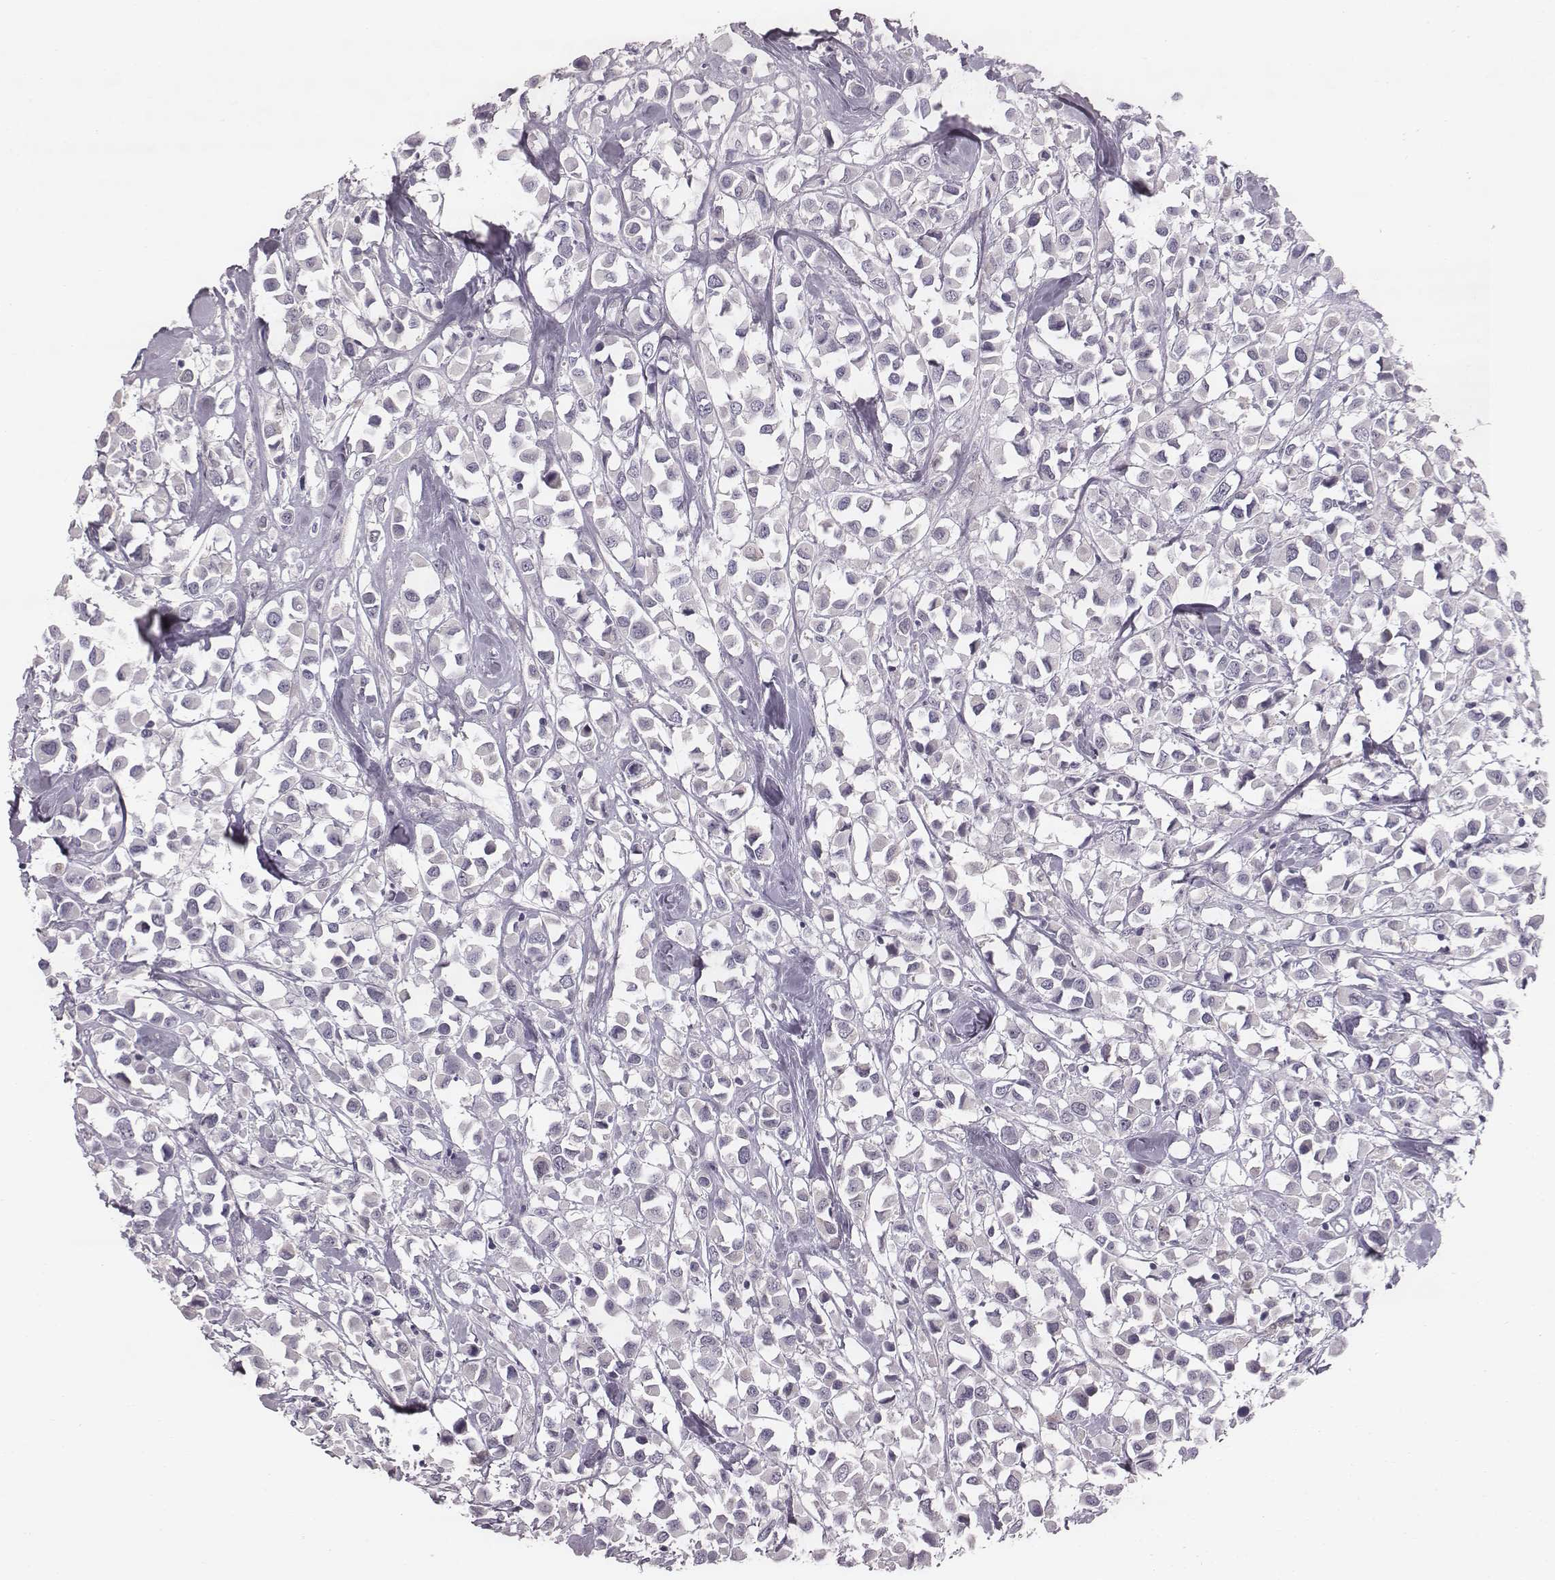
{"staining": {"intensity": "negative", "quantity": "none", "location": "none"}, "tissue": "breast cancer", "cell_type": "Tumor cells", "image_type": "cancer", "snomed": [{"axis": "morphology", "description": "Duct carcinoma"}, {"axis": "topography", "description": "Breast"}], "caption": "This image is of breast cancer (infiltrating ductal carcinoma) stained with immunohistochemistry (IHC) to label a protein in brown with the nuclei are counter-stained blue. There is no positivity in tumor cells.", "gene": "PDE8B", "patient": {"sex": "female", "age": 61}}